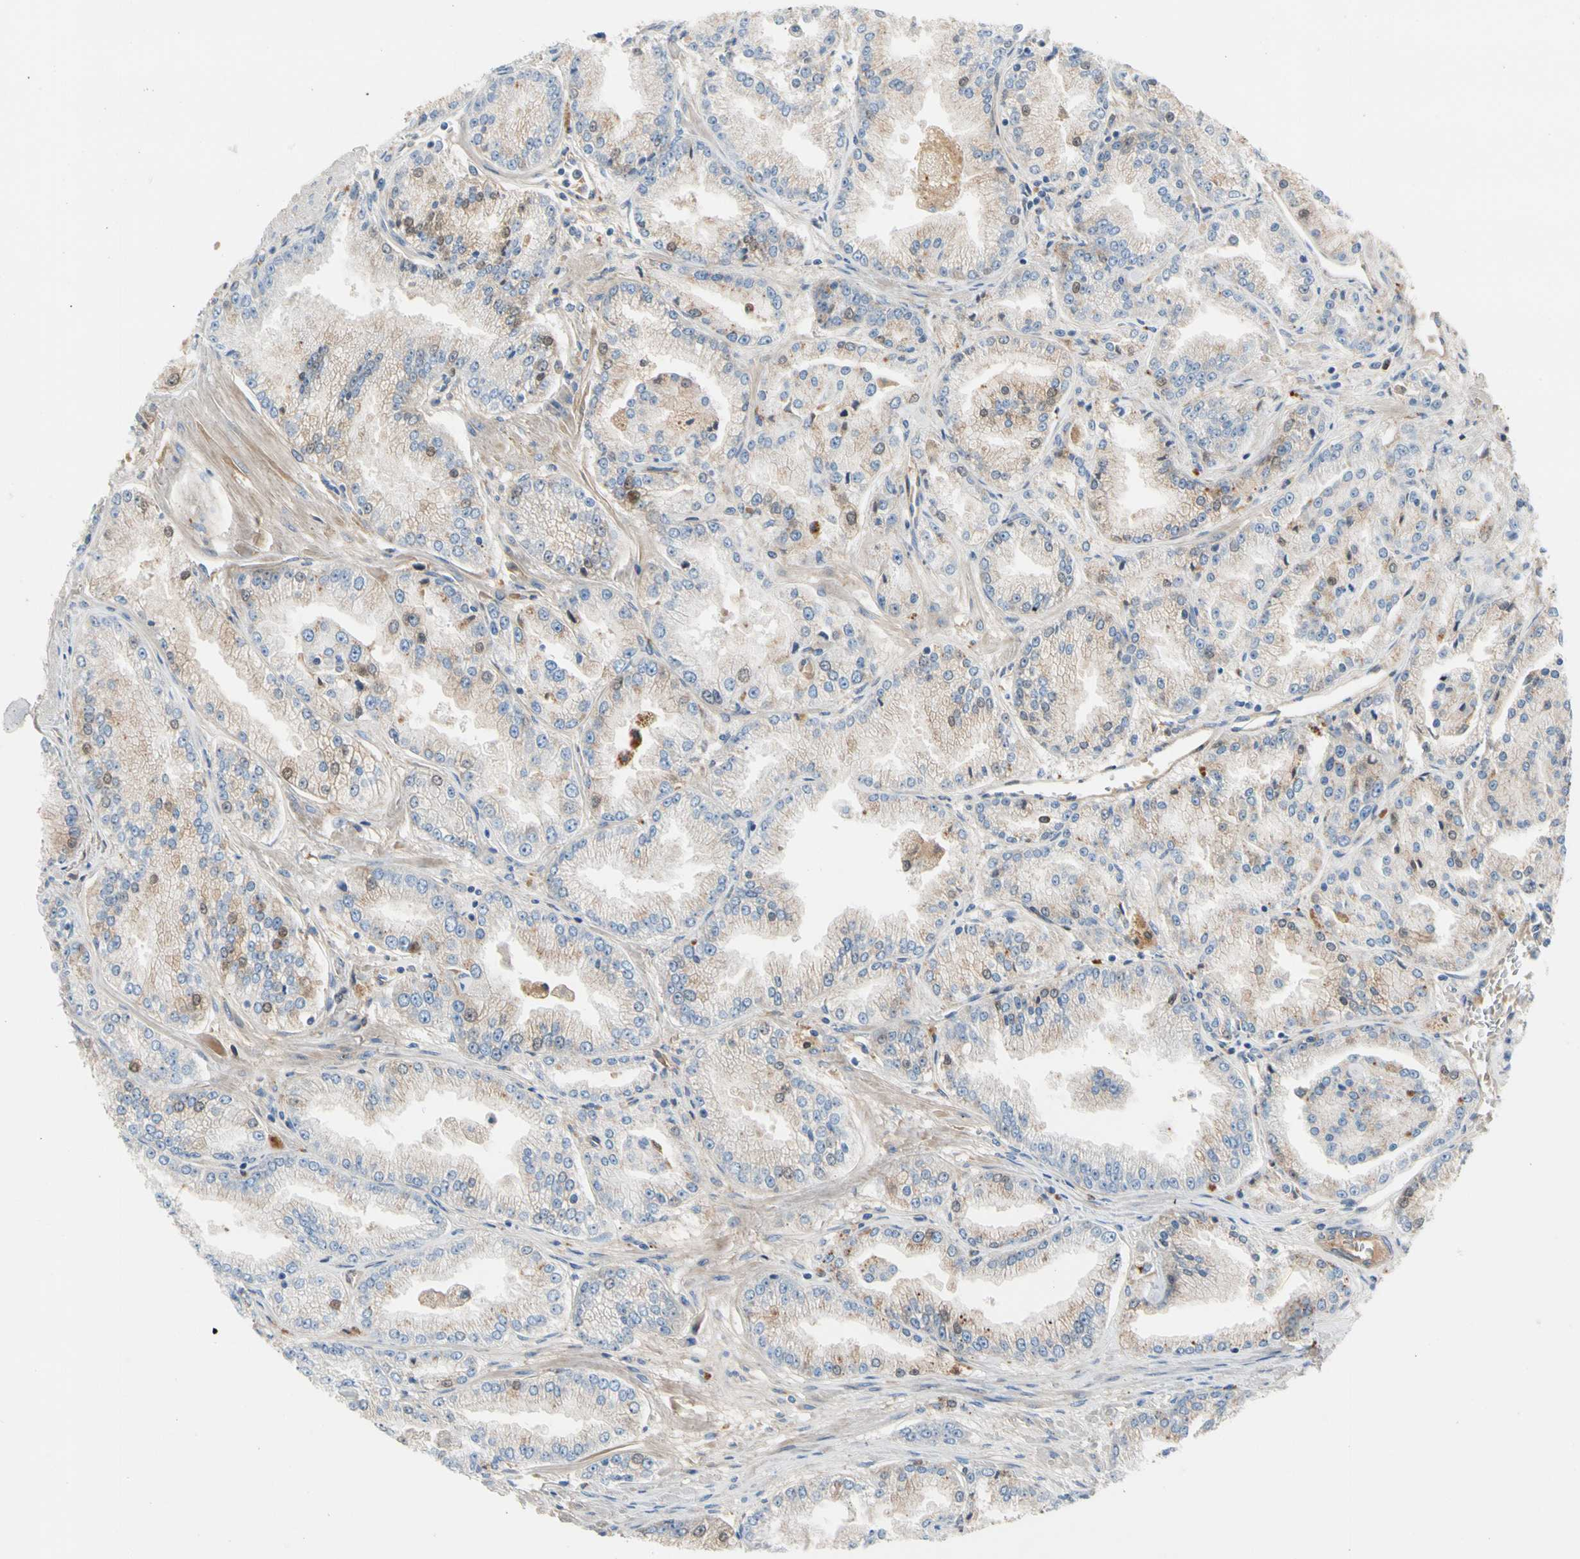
{"staining": {"intensity": "weak", "quantity": "<25%", "location": "cytoplasmic/membranous"}, "tissue": "prostate cancer", "cell_type": "Tumor cells", "image_type": "cancer", "snomed": [{"axis": "morphology", "description": "Adenocarcinoma, High grade"}, {"axis": "topography", "description": "Prostate"}], "caption": "Tumor cells are negative for brown protein staining in high-grade adenocarcinoma (prostate). Nuclei are stained in blue.", "gene": "ENTREP3", "patient": {"sex": "male", "age": 61}}